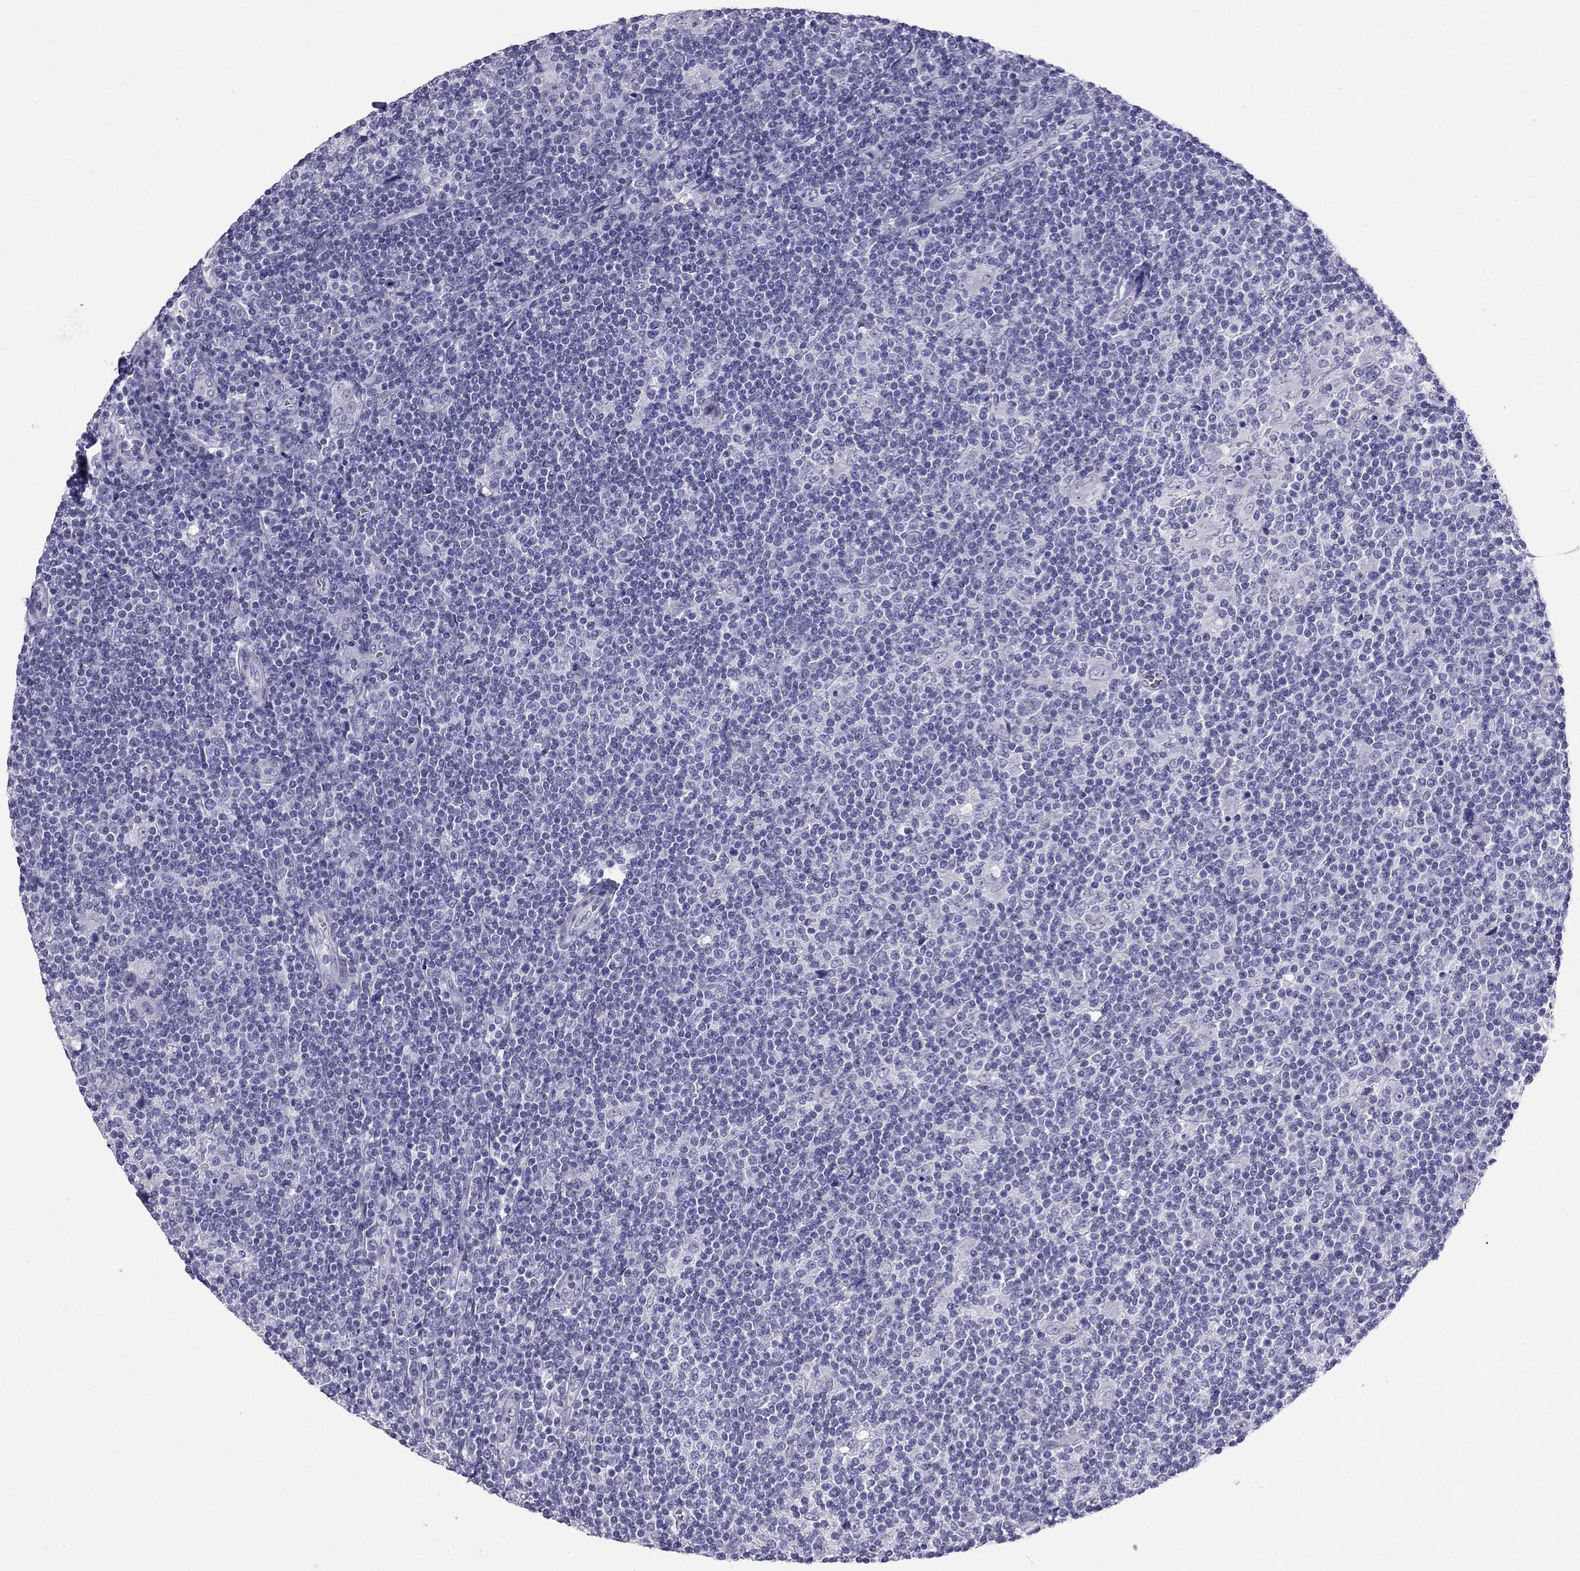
{"staining": {"intensity": "negative", "quantity": "none", "location": "none"}, "tissue": "lymphoma", "cell_type": "Tumor cells", "image_type": "cancer", "snomed": [{"axis": "morphology", "description": "Hodgkin's disease, NOS"}, {"axis": "topography", "description": "Lymph node"}], "caption": "Immunohistochemical staining of human Hodgkin's disease exhibits no significant positivity in tumor cells.", "gene": "CROCC2", "patient": {"sex": "male", "age": 40}}